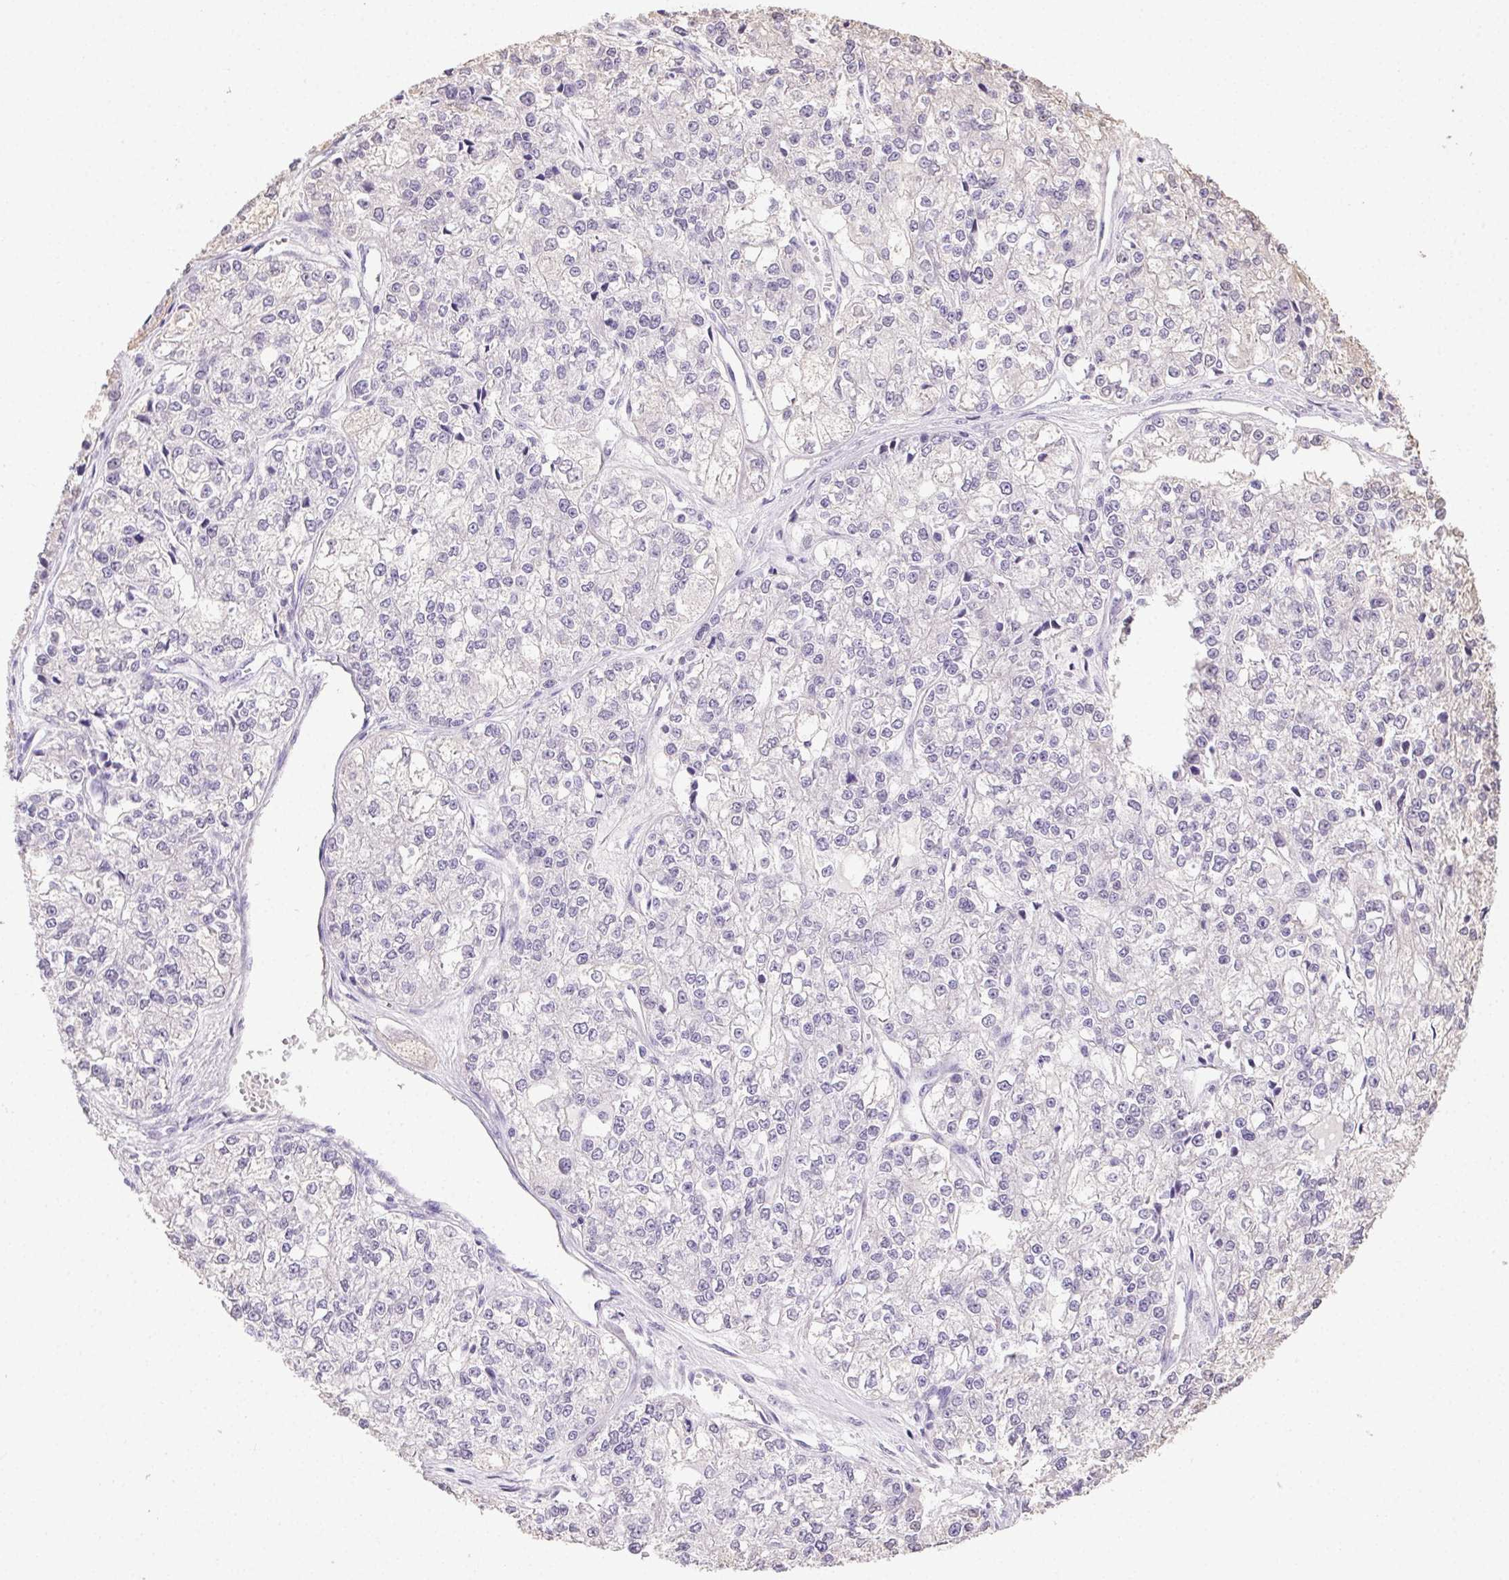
{"staining": {"intensity": "negative", "quantity": "none", "location": "none"}, "tissue": "ovarian cancer", "cell_type": "Tumor cells", "image_type": "cancer", "snomed": [{"axis": "morphology", "description": "Carcinoma, endometroid"}, {"axis": "topography", "description": "Ovary"}], "caption": "Tumor cells show no significant protein expression in ovarian cancer (endometroid carcinoma).", "gene": "SYCE2", "patient": {"sex": "female", "age": 64}}